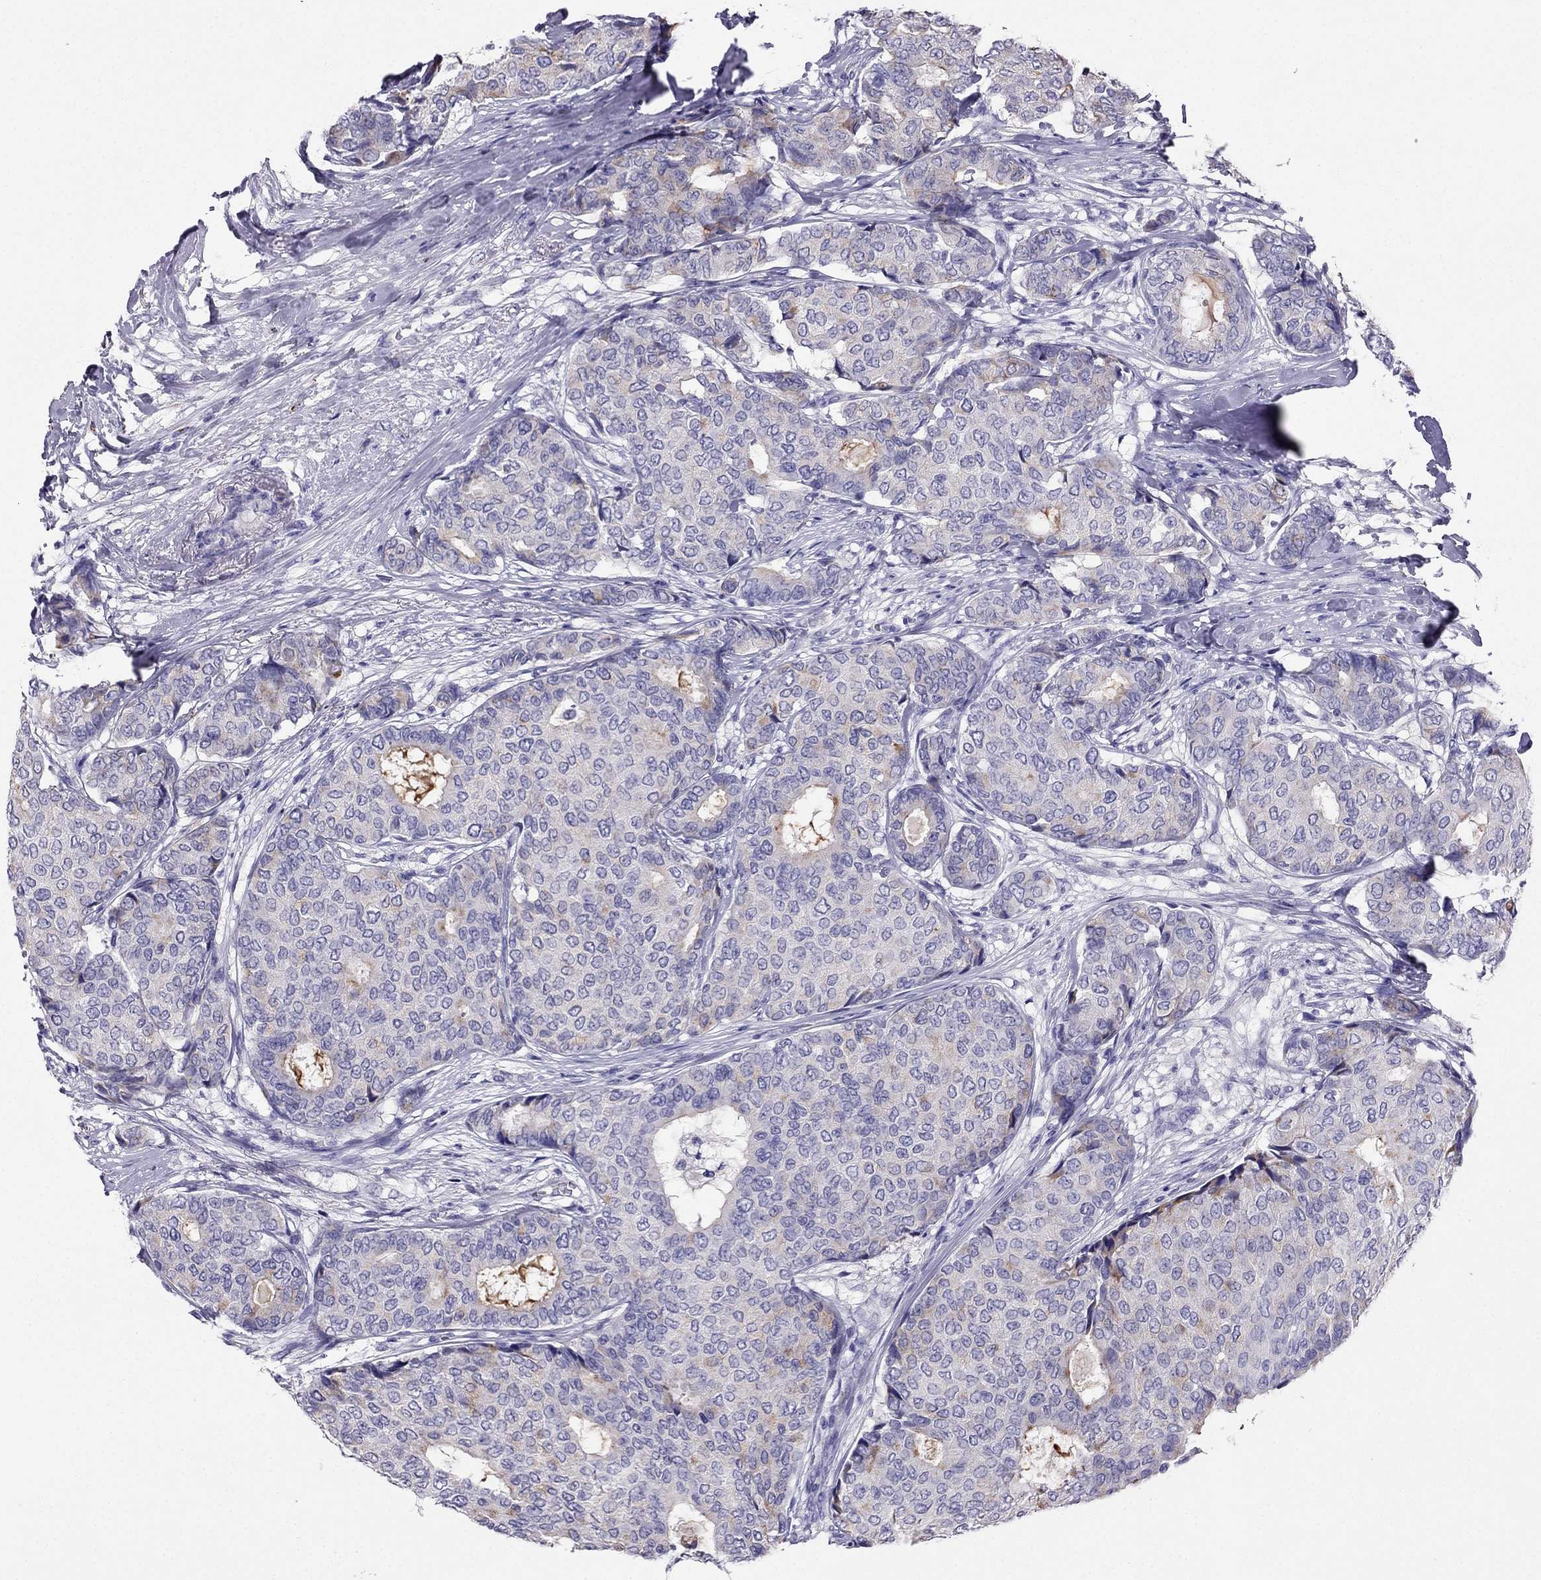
{"staining": {"intensity": "weak", "quantity": "<25%", "location": "cytoplasmic/membranous"}, "tissue": "breast cancer", "cell_type": "Tumor cells", "image_type": "cancer", "snomed": [{"axis": "morphology", "description": "Duct carcinoma"}, {"axis": "topography", "description": "Breast"}], "caption": "IHC histopathology image of neoplastic tissue: human infiltrating ductal carcinoma (breast) stained with DAB exhibits no significant protein positivity in tumor cells.", "gene": "PTH", "patient": {"sex": "female", "age": 75}}